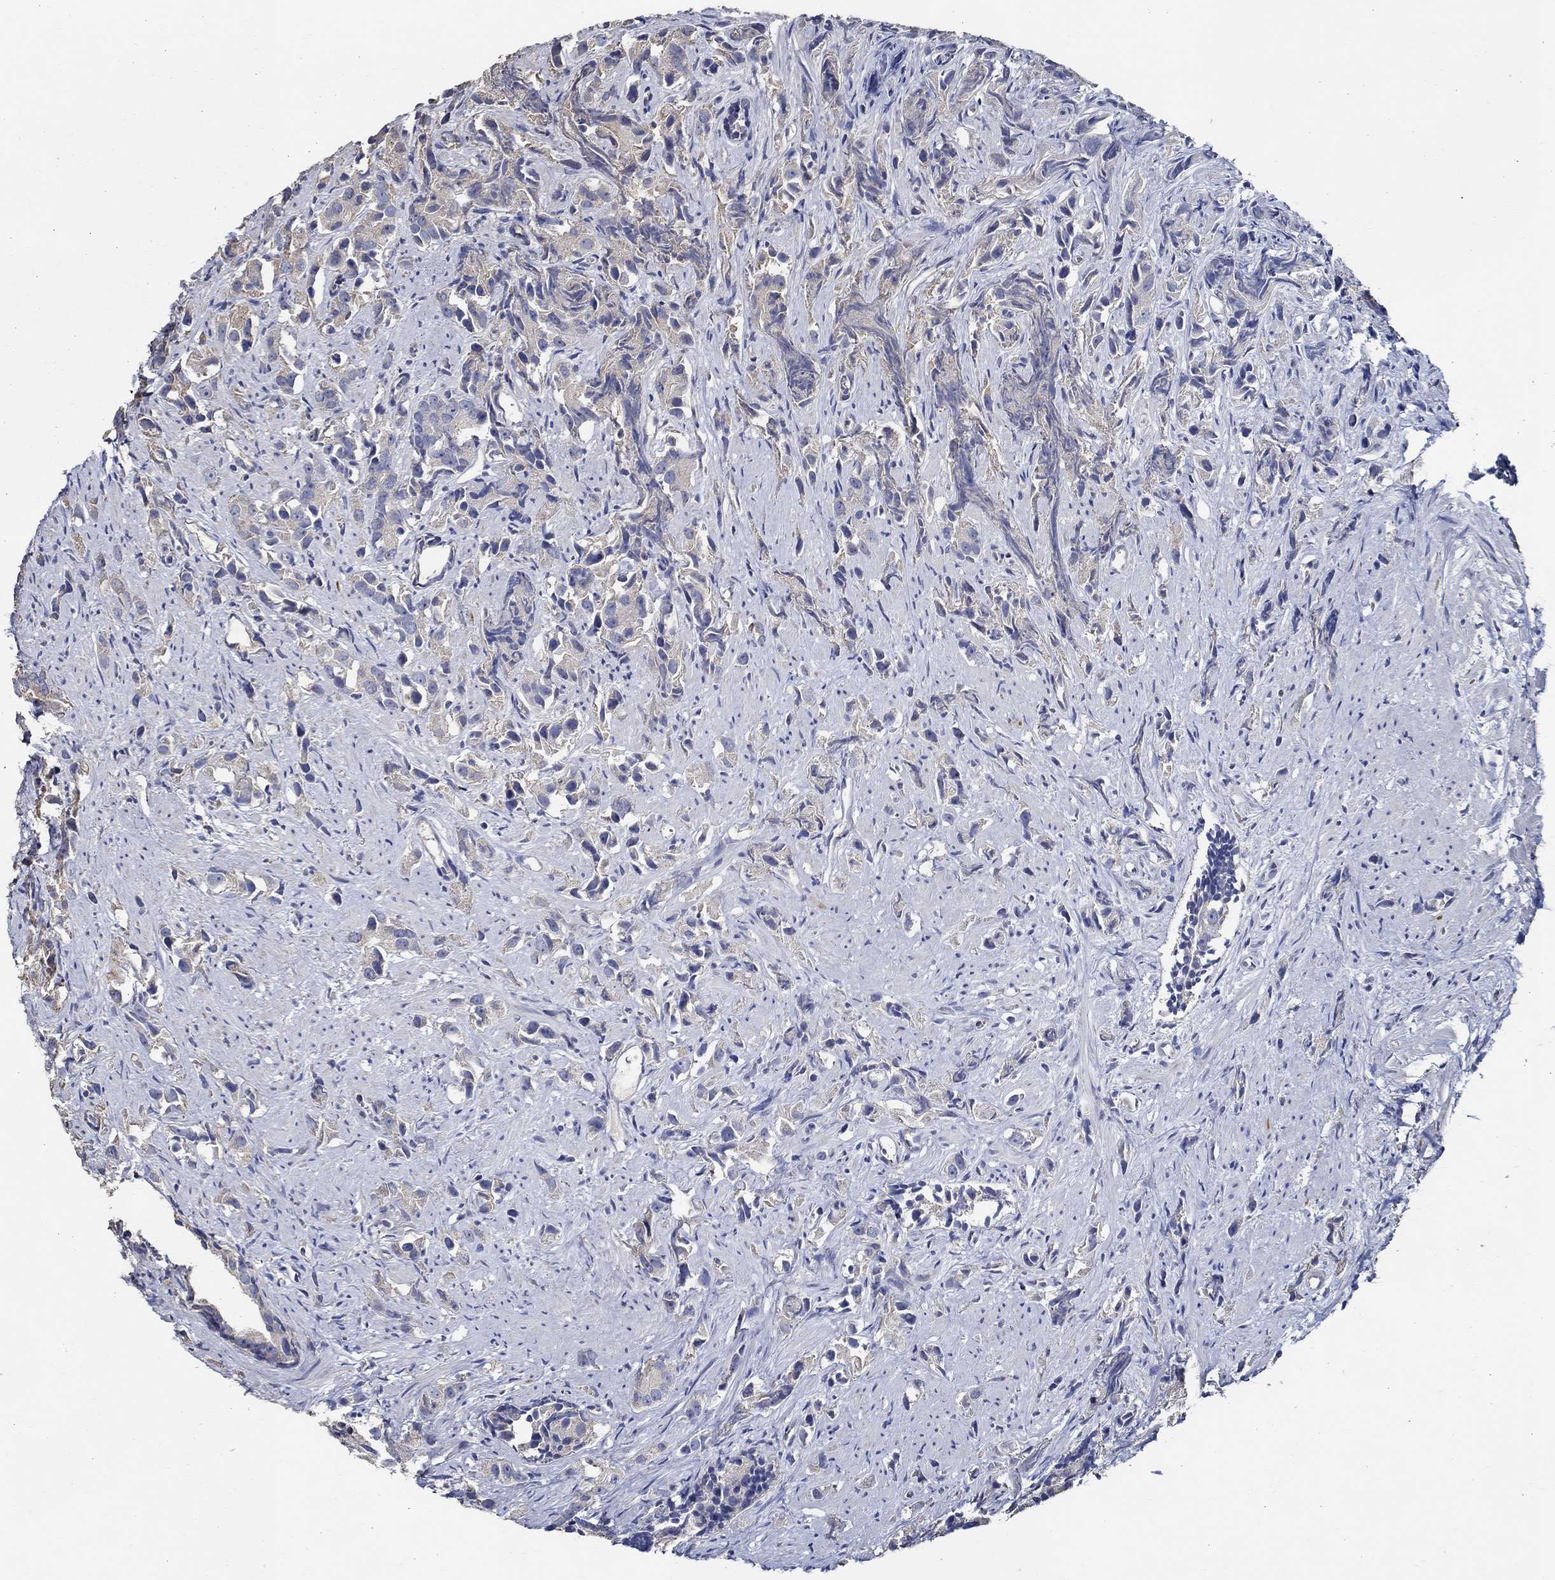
{"staining": {"intensity": "weak", "quantity": "25%-75%", "location": "cytoplasmic/membranous"}, "tissue": "prostate cancer", "cell_type": "Tumor cells", "image_type": "cancer", "snomed": [{"axis": "morphology", "description": "Adenocarcinoma, High grade"}, {"axis": "topography", "description": "Prostate"}], "caption": "The micrograph demonstrates immunohistochemical staining of prostate cancer. There is weak cytoplasmic/membranous expression is appreciated in approximately 25%-75% of tumor cells. The staining was performed using DAB (3,3'-diaminobenzidine) to visualize the protein expression in brown, while the nuclei were stained in blue with hematoxylin (Magnification: 20x).", "gene": "WDR53", "patient": {"sex": "male", "age": 90}}